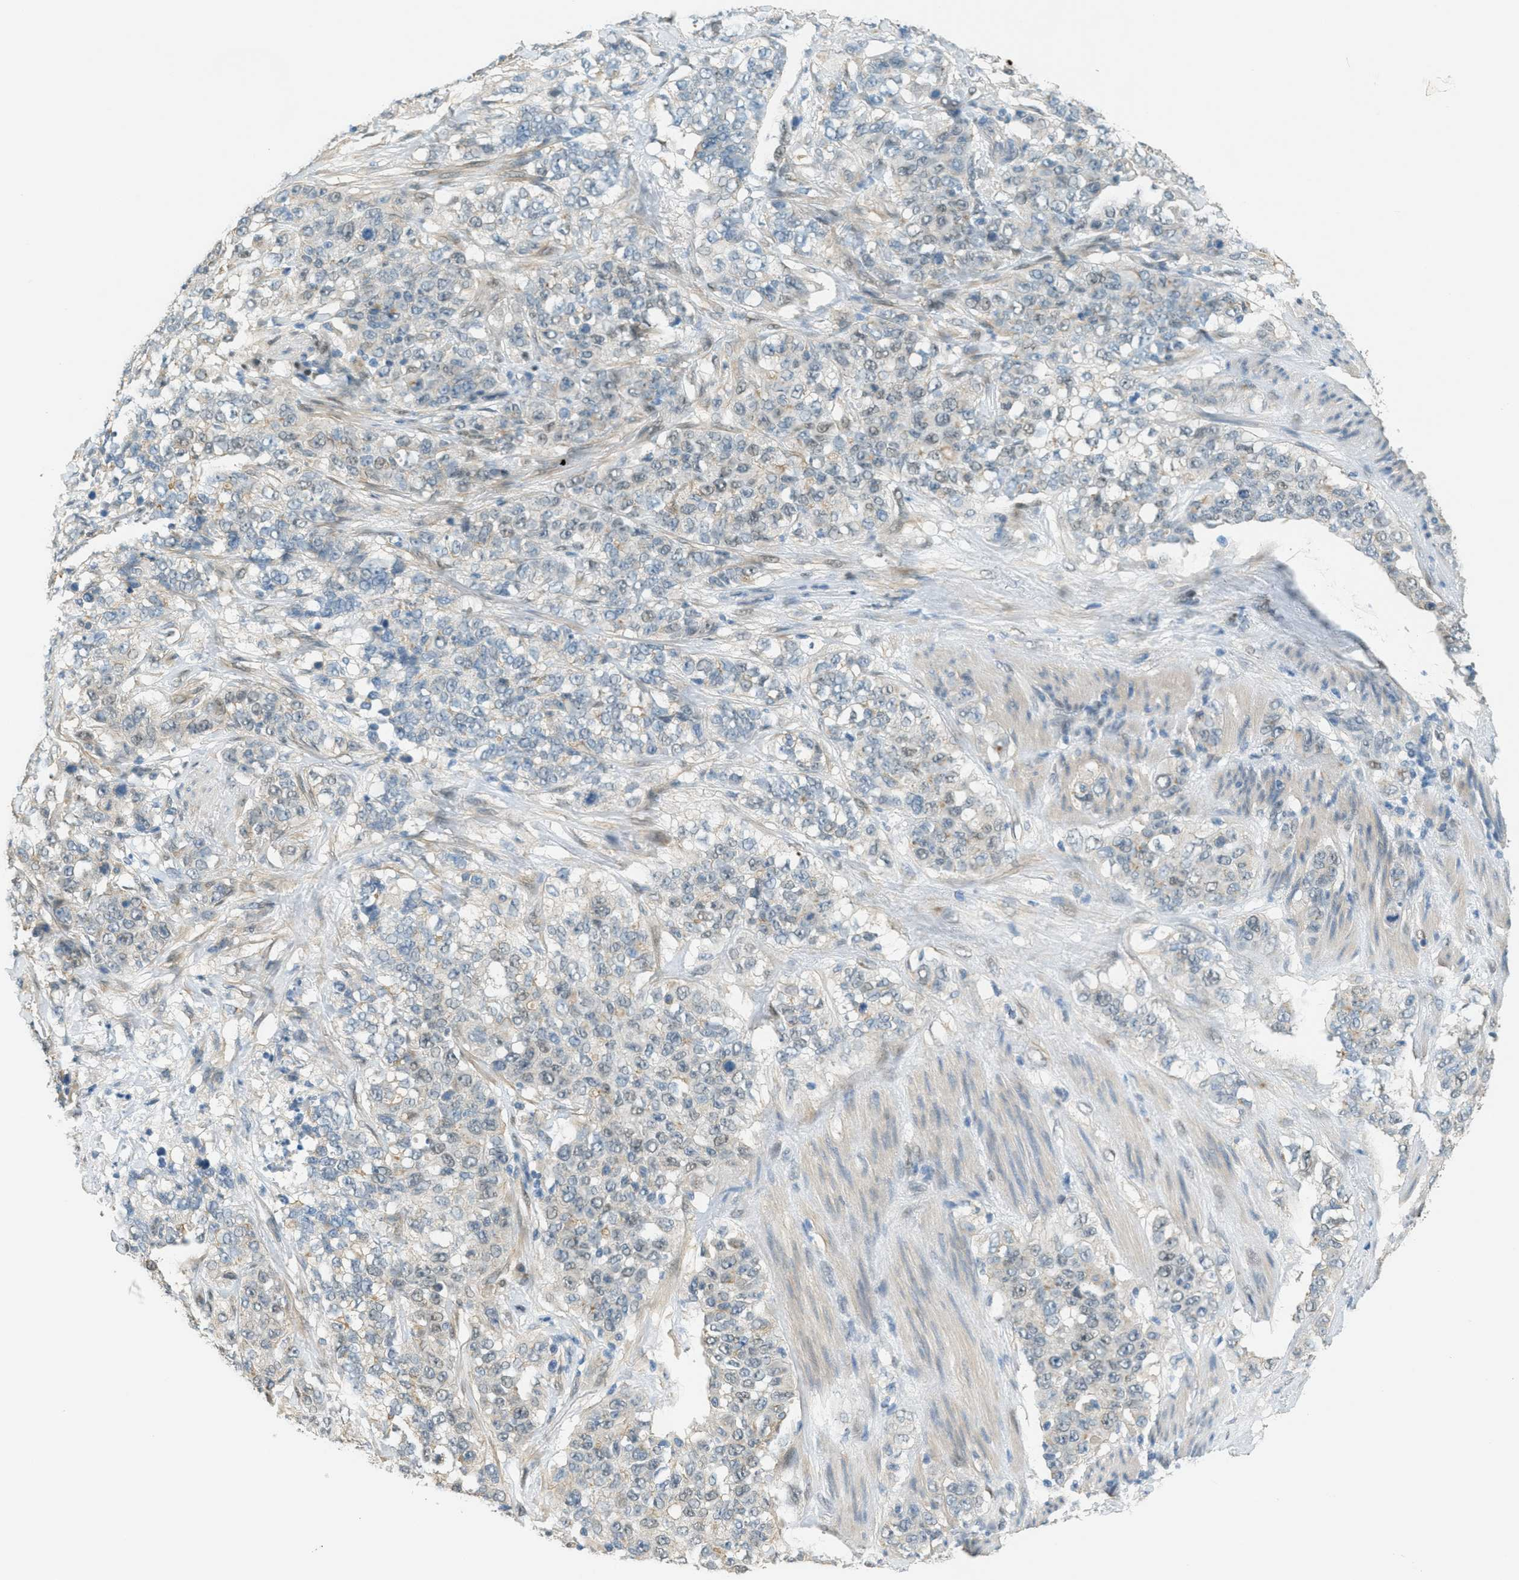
{"staining": {"intensity": "negative", "quantity": "none", "location": "none"}, "tissue": "stomach cancer", "cell_type": "Tumor cells", "image_type": "cancer", "snomed": [{"axis": "morphology", "description": "Adenocarcinoma, NOS"}, {"axis": "topography", "description": "Stomach"}], "caption": "The histopathology image shows no significant staining in tumor cells of adenocarcinoma (stomach).", "gene": "TCF3", "patient": {"sex": "male", "age": 48}}